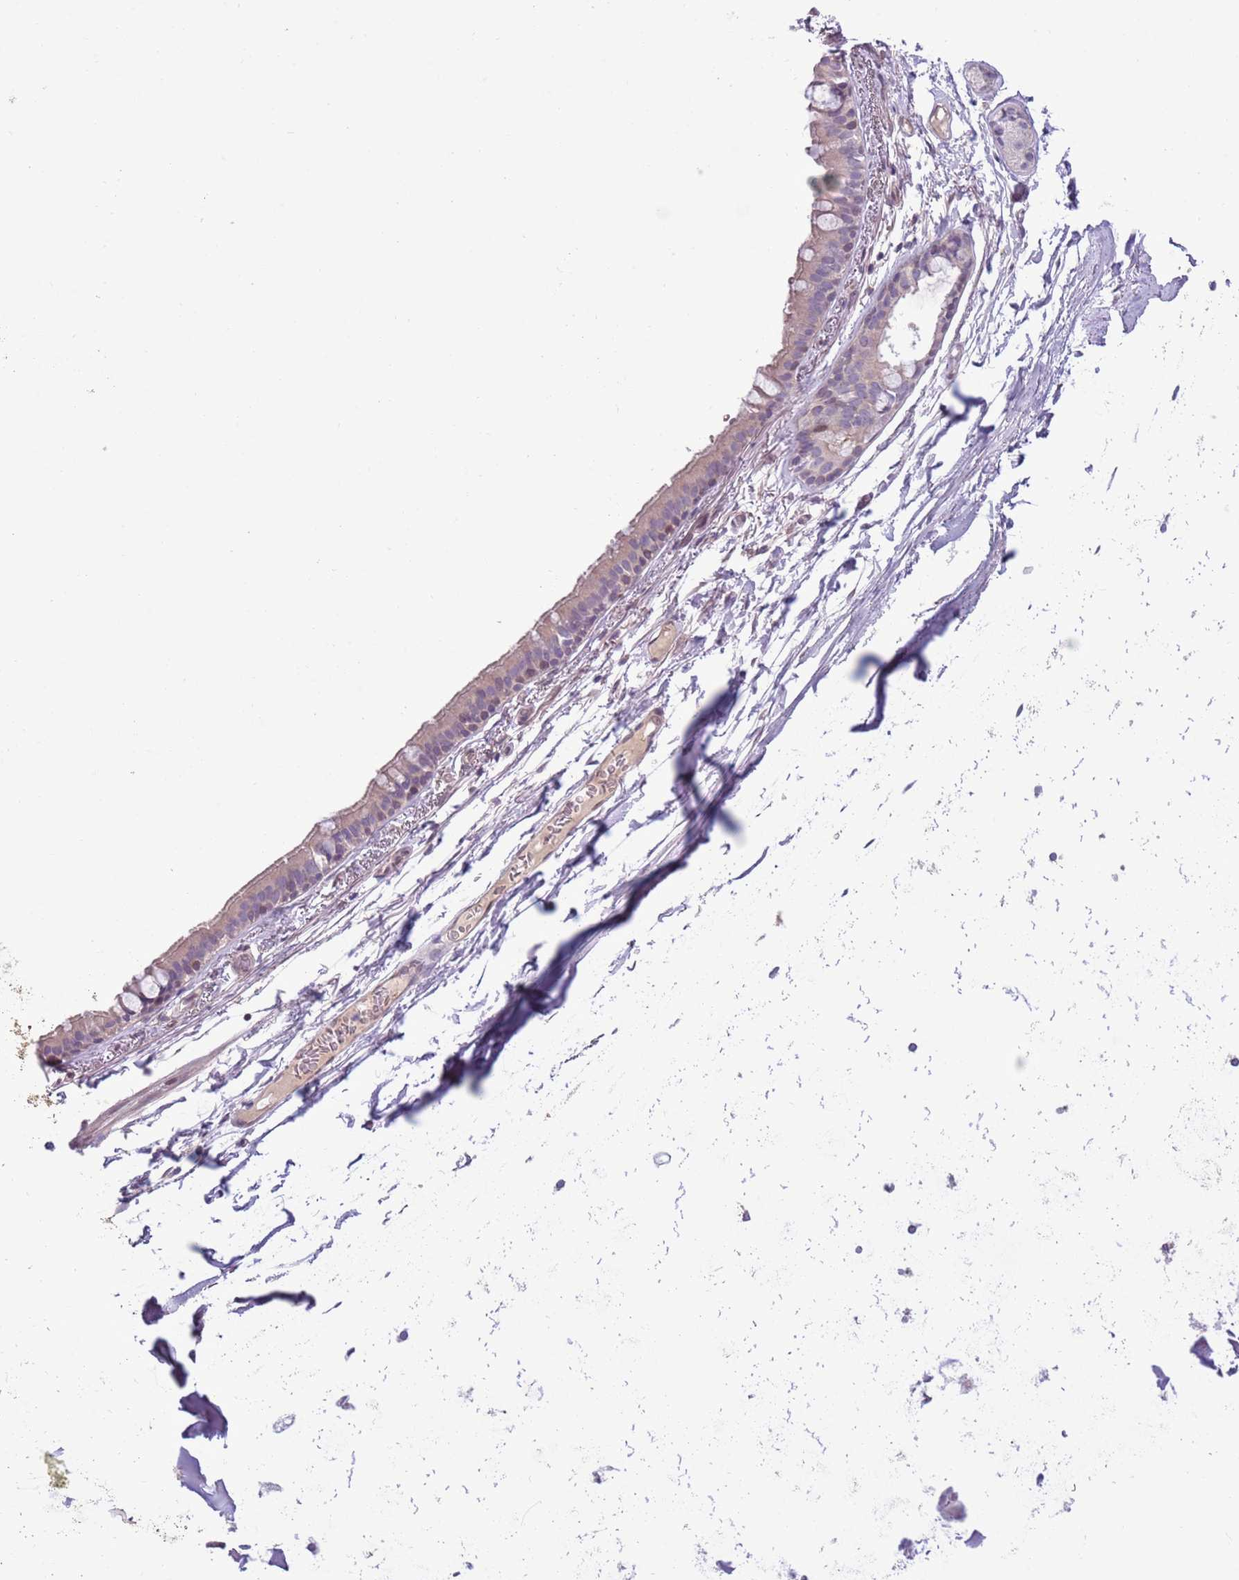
{"staining": {"intensity": "weak", "quantity": "<25%", "location": "nuclear"}, "tissue": "bronchus", "cell_type": "Respiratory epithelial cells", "image_type": "normal", "snomed": [{"axis": "morphology", "description": "Normal tissue, NOS"}, {"axis": "topography", "description": "Cartilage tissue"}], "caption": "IHC of unremarkable human bronchus reveals no expression in respiratory epithelial cells. (DAB immunohistochemistry (IHC), high magnification).", "gene": "CCND2", "patient": {"sex": "male", "age": 63}}